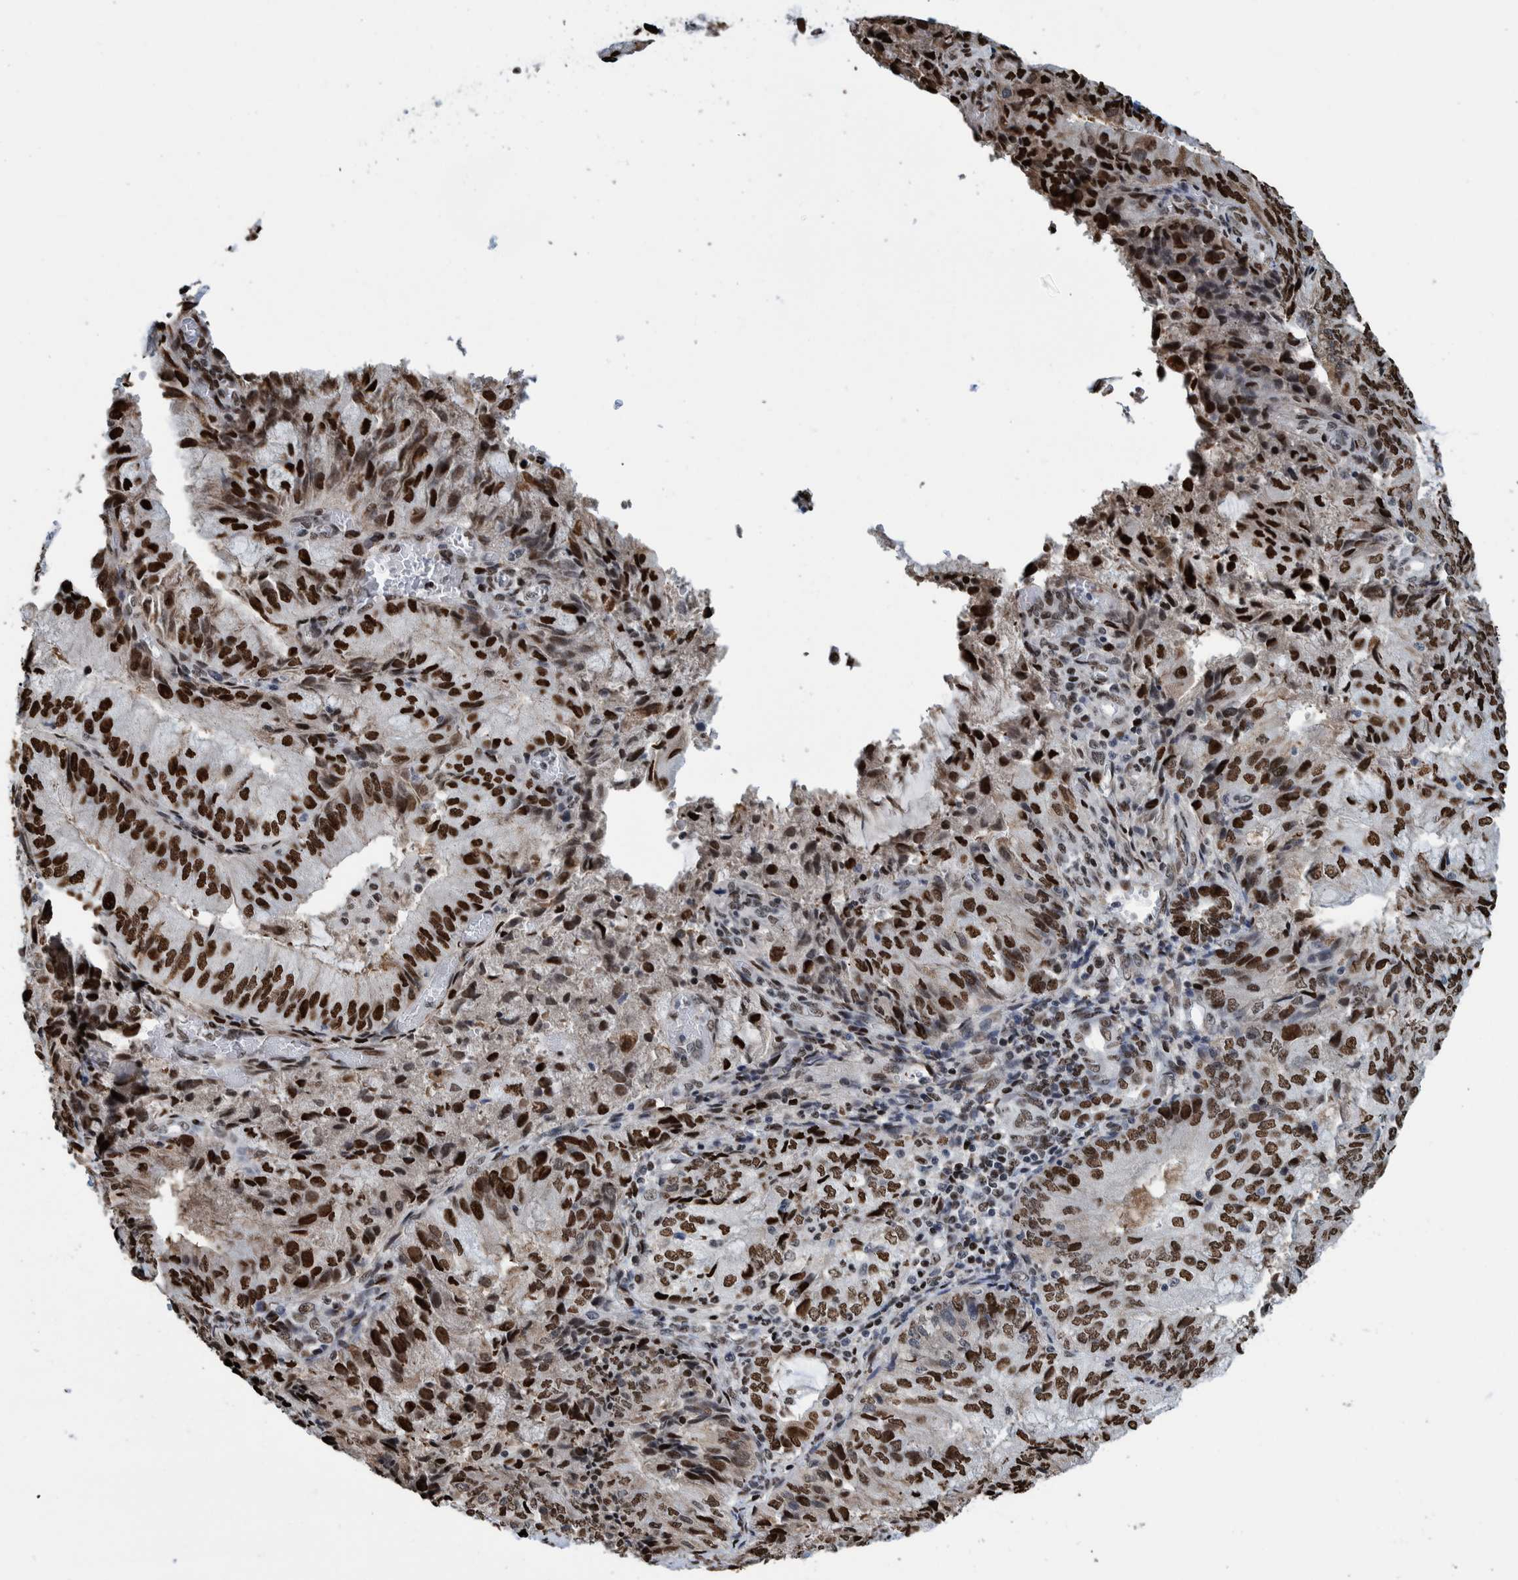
{"staining": {"intensity": "strong", "quantity": "25%-75%", "location": "nuclear"}, "tissue": "endometrial cancer", "cell_type": "Tumor cells", "image_type": "cancer", "snomed": [{"axis": "morphology", "description": "Adenocarcinoma, NOS"}, {"axis": "topography", "description": "Endometrium"}], "caption": "Endometrial cancer stained with DAB (3,3'-diaminobenzidine) immunohistochemistry displays high levels of strong nuclear positivity in approximately 25%-75% of tumor cells.", "gene": "HEATR9", "patient": {"sex": "female", "age": 81}}